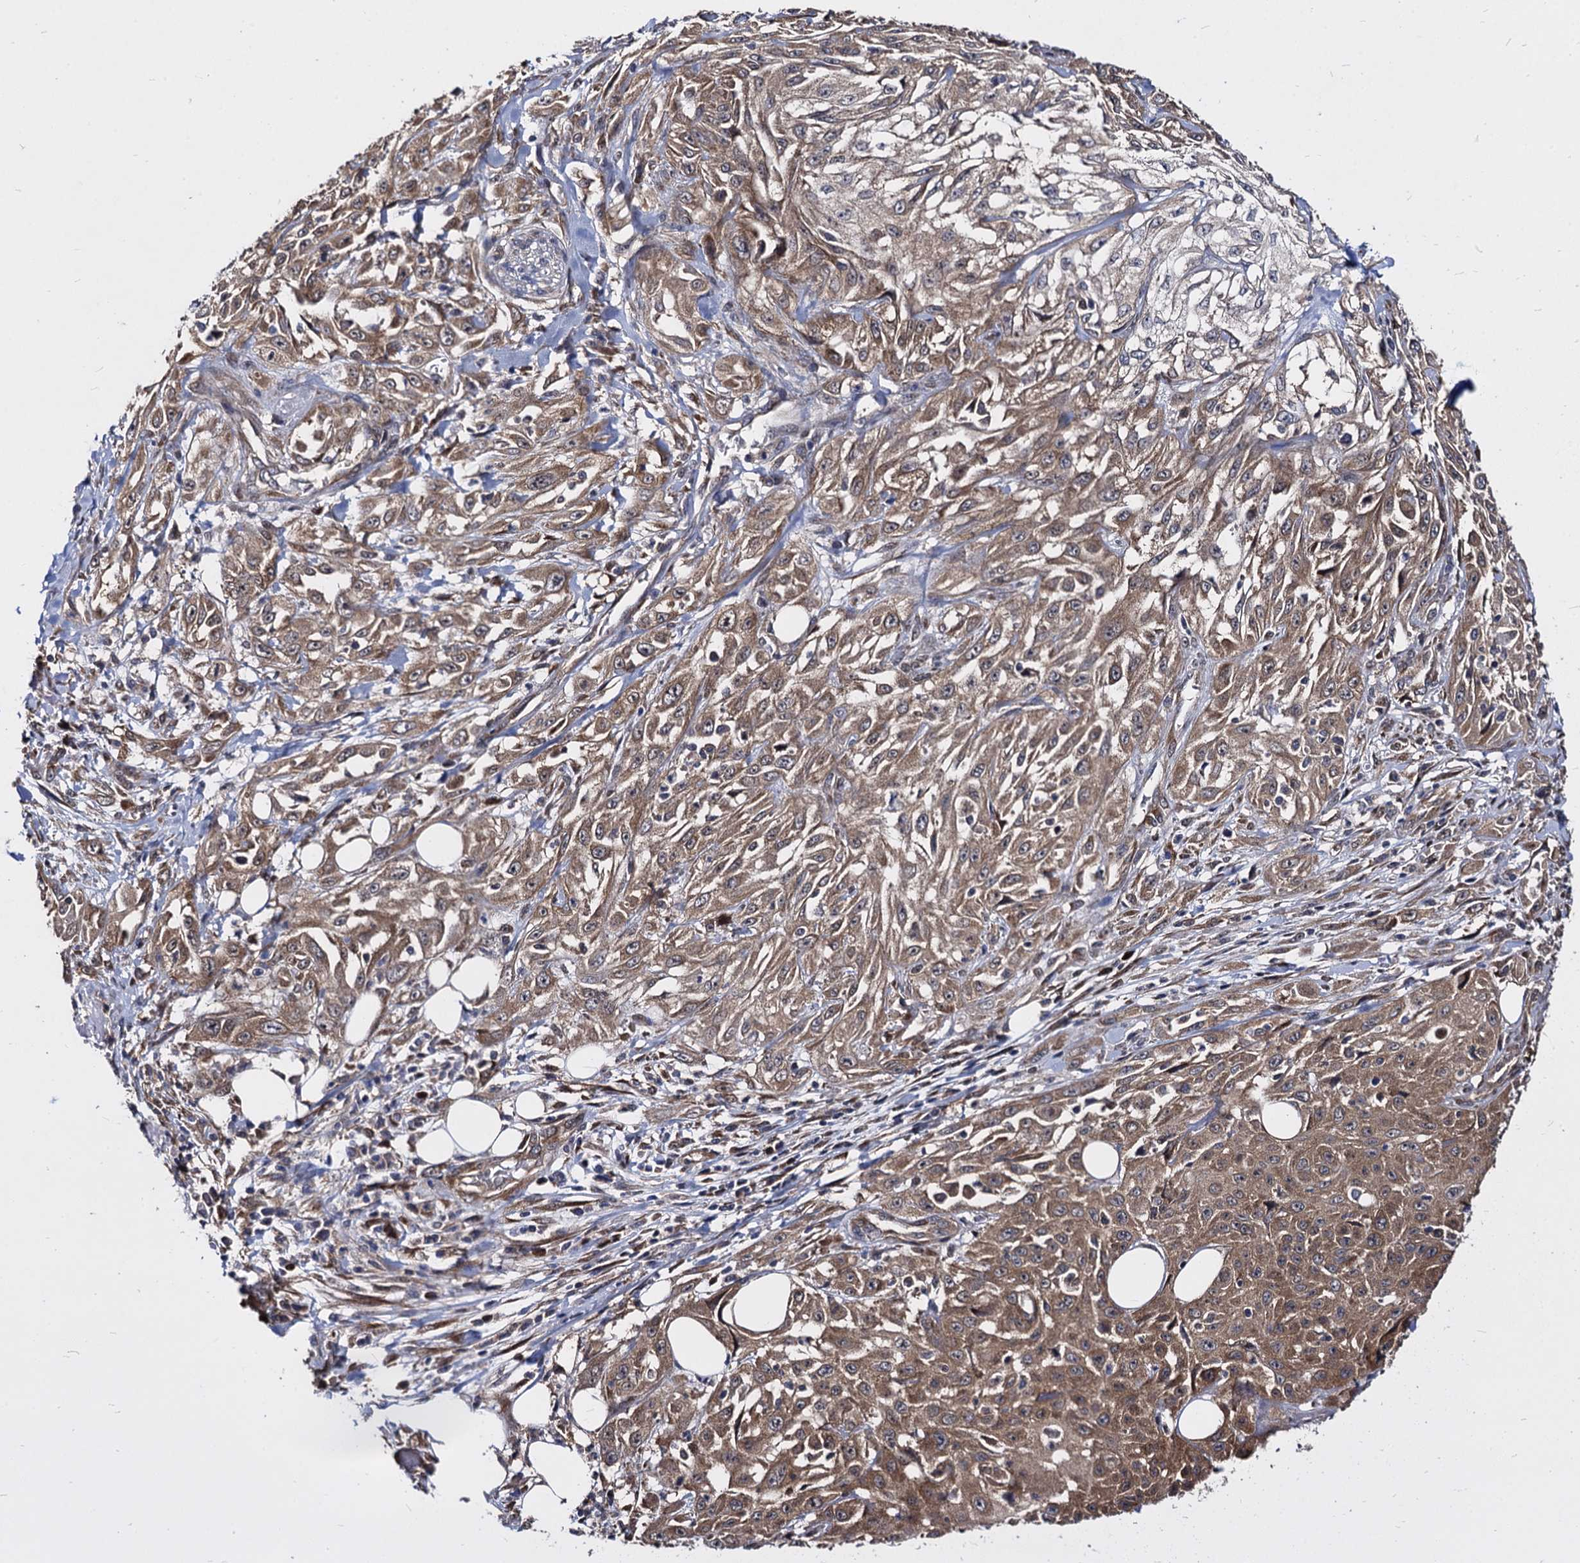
{"staining": {"intensity": "moderate", "quantity": ">75%", "location": "cytoplasmic/membranous"}, "tissue": "skin cancer", "cell_type": "Tumor cells", "image_type": "cancer", "snomed": [{"axis": "morphology", "description": "Squamous cell carcinoma, NOS"}, {"axis": "morphology", "description": "Squamous cell carcinoma, metastatic, NOS"}, {"axis": "topography", "description": "Skin"}, {"axis": "topography", "description": "Lymph node"}], "caption": "Skin cancer stained with a protein marker exhibits moderate staining in tumor cells.", "gene": "NME1", "patient": {"sex": "male", "age": 75}}